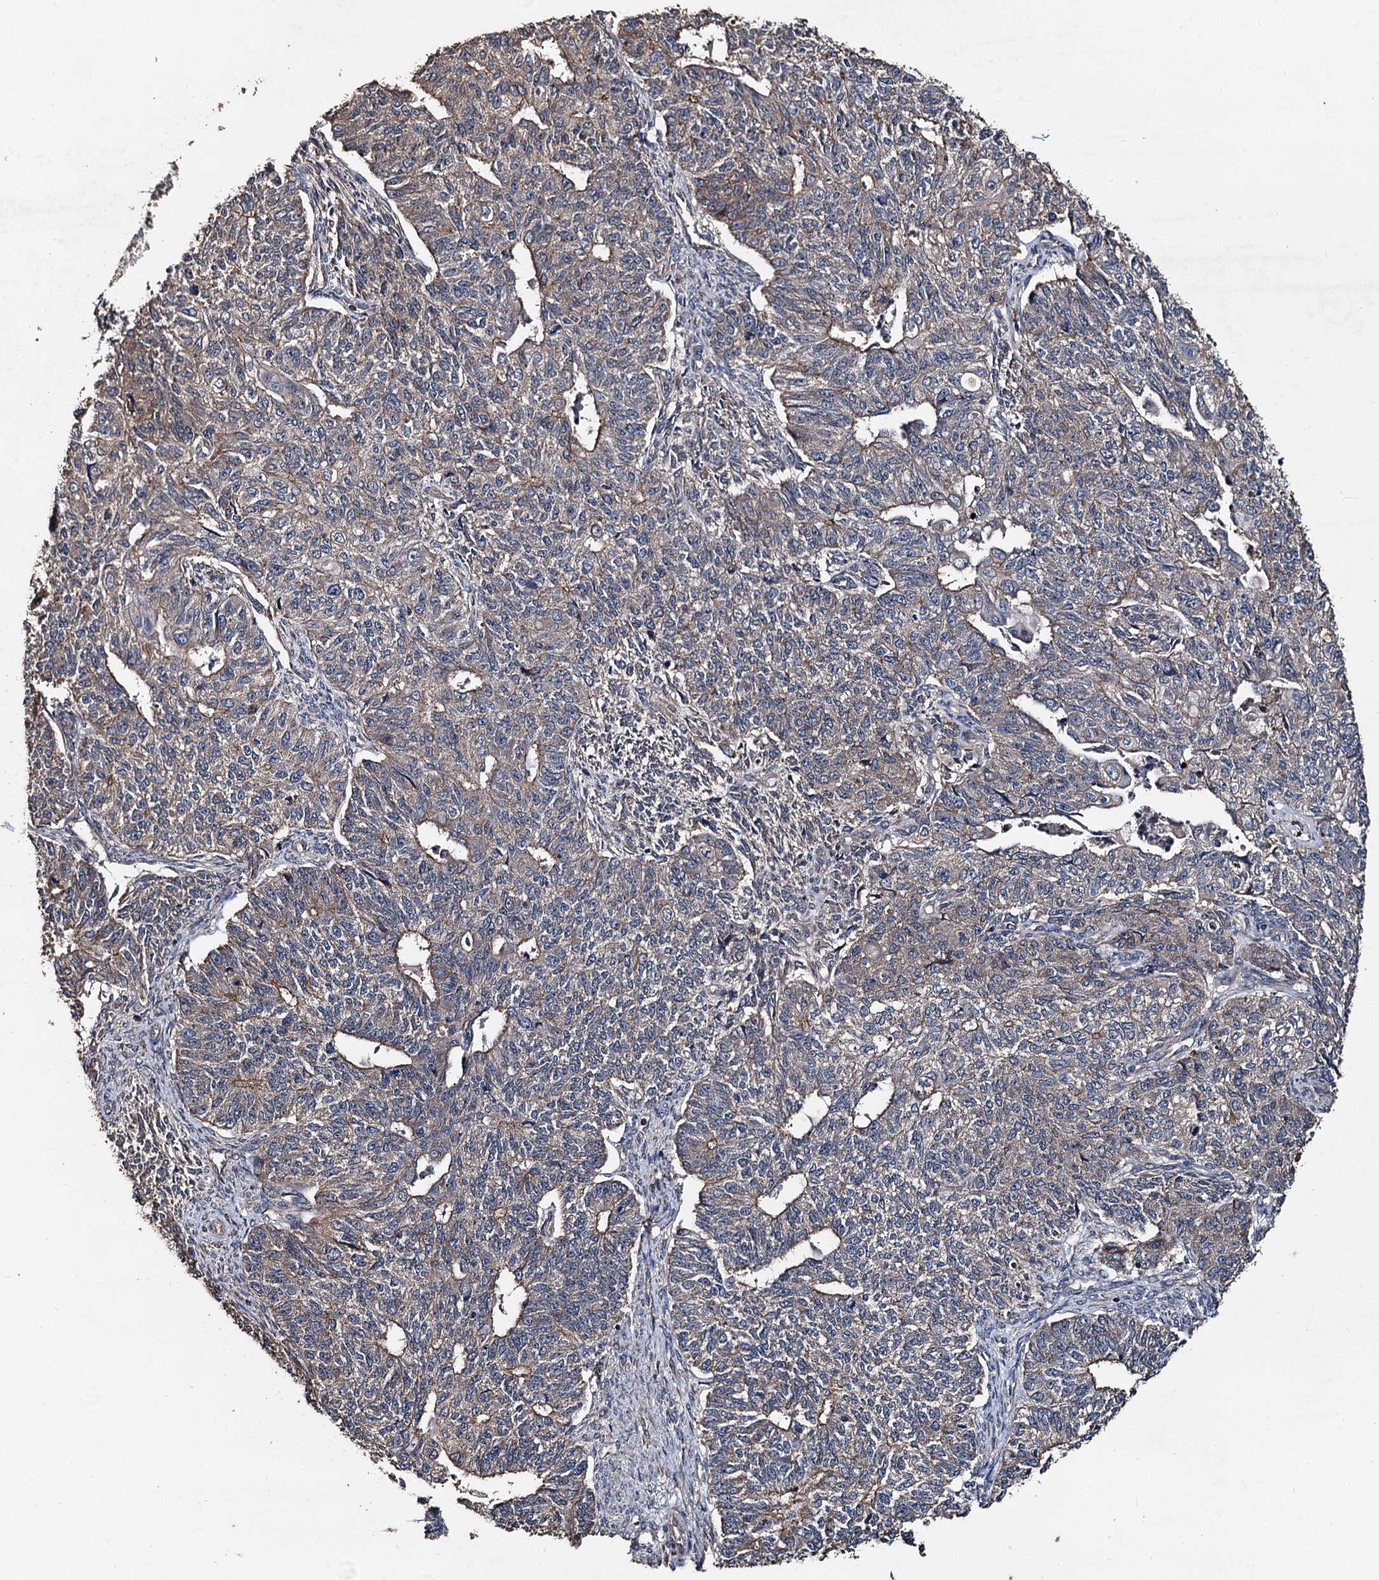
{"staining": {"intensity": "weak", "quantity": ">75%", "location": "cytoplasmic/membranous"}, "tissue": "endometrial cancer", "cell_type": "Tumor cells", "image_type": "cancer", "snomed": [{"axis": "morphology", "description": "Adenocarcinoma, NOS"}, {"axis": "topography", "description": "Endometrium"}], "caption": "Protein analysis of endometrial adenocarcinoma tissue shows weak cytoplasmic/membranous staining in approximately >75% of tumor cells.", "gene": "PPTC7", "patient": {"sex": "female", "age": 32}}